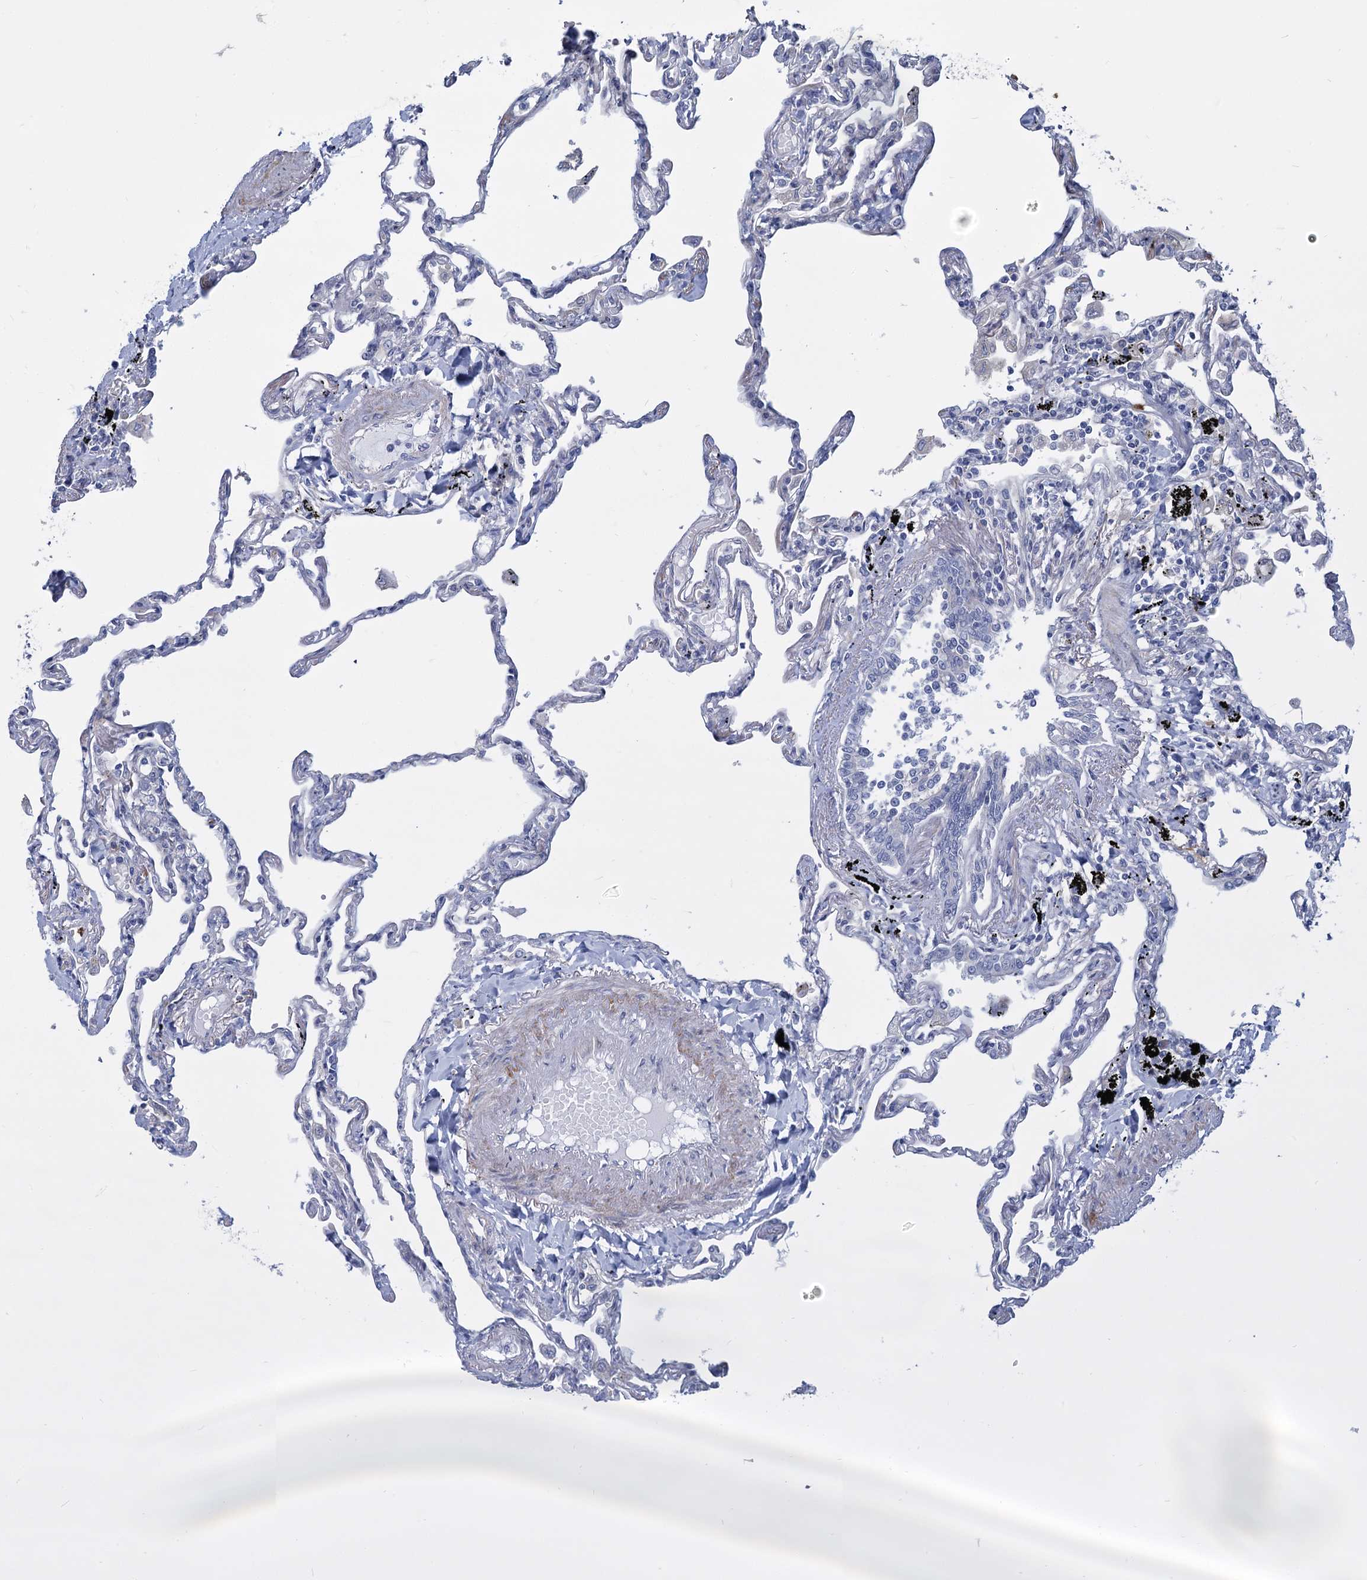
{"staining": {"intensity": "negative", "quantity": "none", "location": "none"}, "tissue": "lung", "cell_type": "Alveolar cells", "image_type": "normal", "snomed": [{"axis": "morphology", "description": "Normal tissue, NOS"}, {"axis": "topography", "description": "Lung"}], "caption": "Immunohistochemistry (IHC) photomicrograph of unremarkable lung stained for a protein (brown), which shows no expression in alveolar cells.", "gene": "TRIM77", "patient": {"sex": "female", "age": 67}}